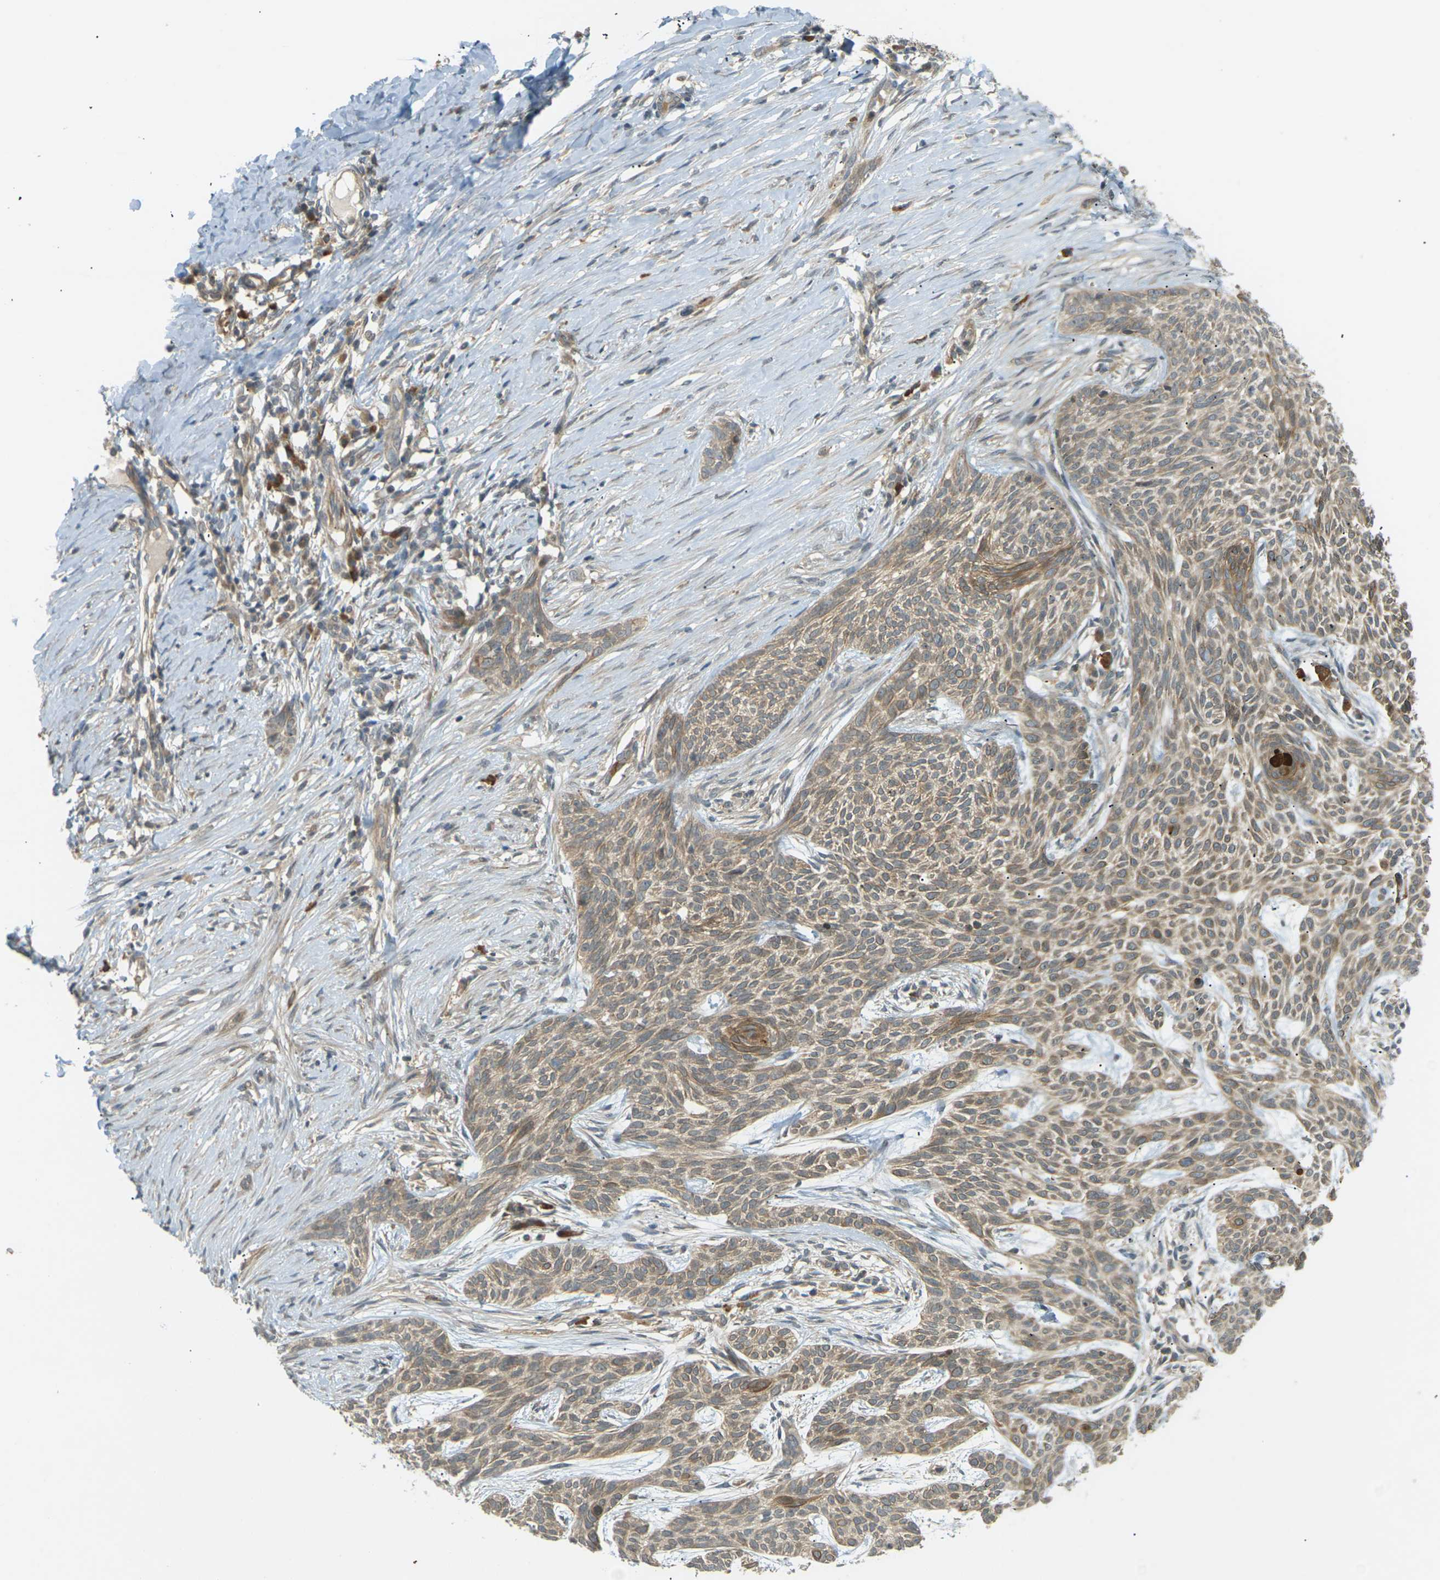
{"staining": {"intensity": "moderate", "quantity": ">75%", "location": "cytoplasmic/membranous"}, "tissue": "skin cancer", "cell_type": "Tumor cells", "image_type": "cancer", "snomed": [{"axis": "morphology", "description": "Basal cell carcinoma"}, {"axis": "topography", "description": "Skin"}], "caption": "Tumor cells show medium levels of moderate cytoplasmic/membranous positivity in about >75% of cells in human skin cancer. Using DAB (brown) and hematoxylin (blue) stains, captured at high magnification using brightfield microscopy.", "gene": "SOCS6", "patient": {"sex": "female", "age": 59}}